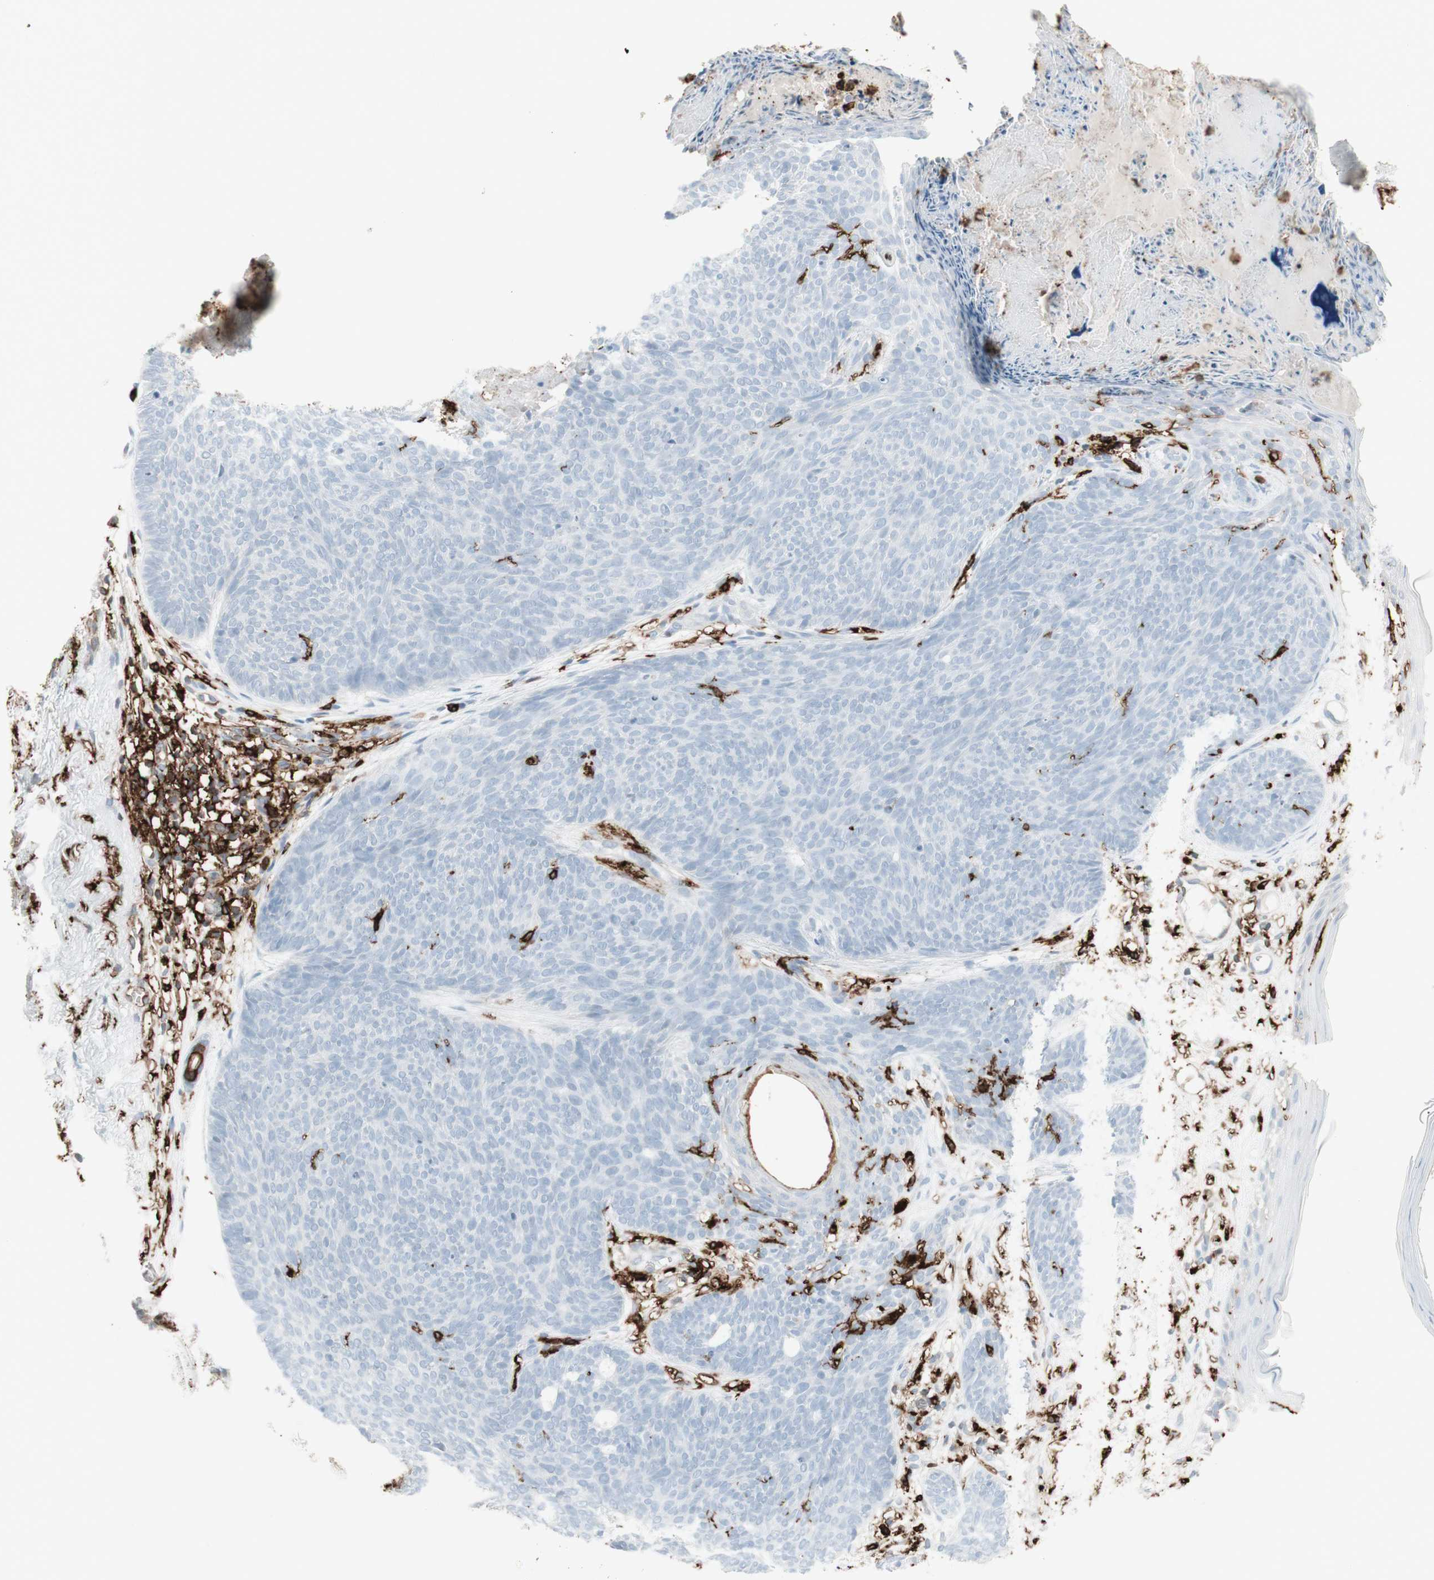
{"staining": {"intensity": "negative", "quantity": "none", "location": "none"}, "tissue": "skin cancer", "cell_type": "Tumor cells", "image_type": "cancer", "snomed": [{"axis": "morphology", "description": "Normal tissue, NOS"}, {"axis": "morphology", "description": "Basal cell carcinoma"}, {"axis": "topography", "description": "Skin"}], "caption": "IHC micrograph of neoplastic tissue: skin basal cell carcinoma stained with DAB reveals no significant protein expression in tumor cells.", "gene": "HLA-DPB1", "patient": {"sex": "female", "age": 70}}